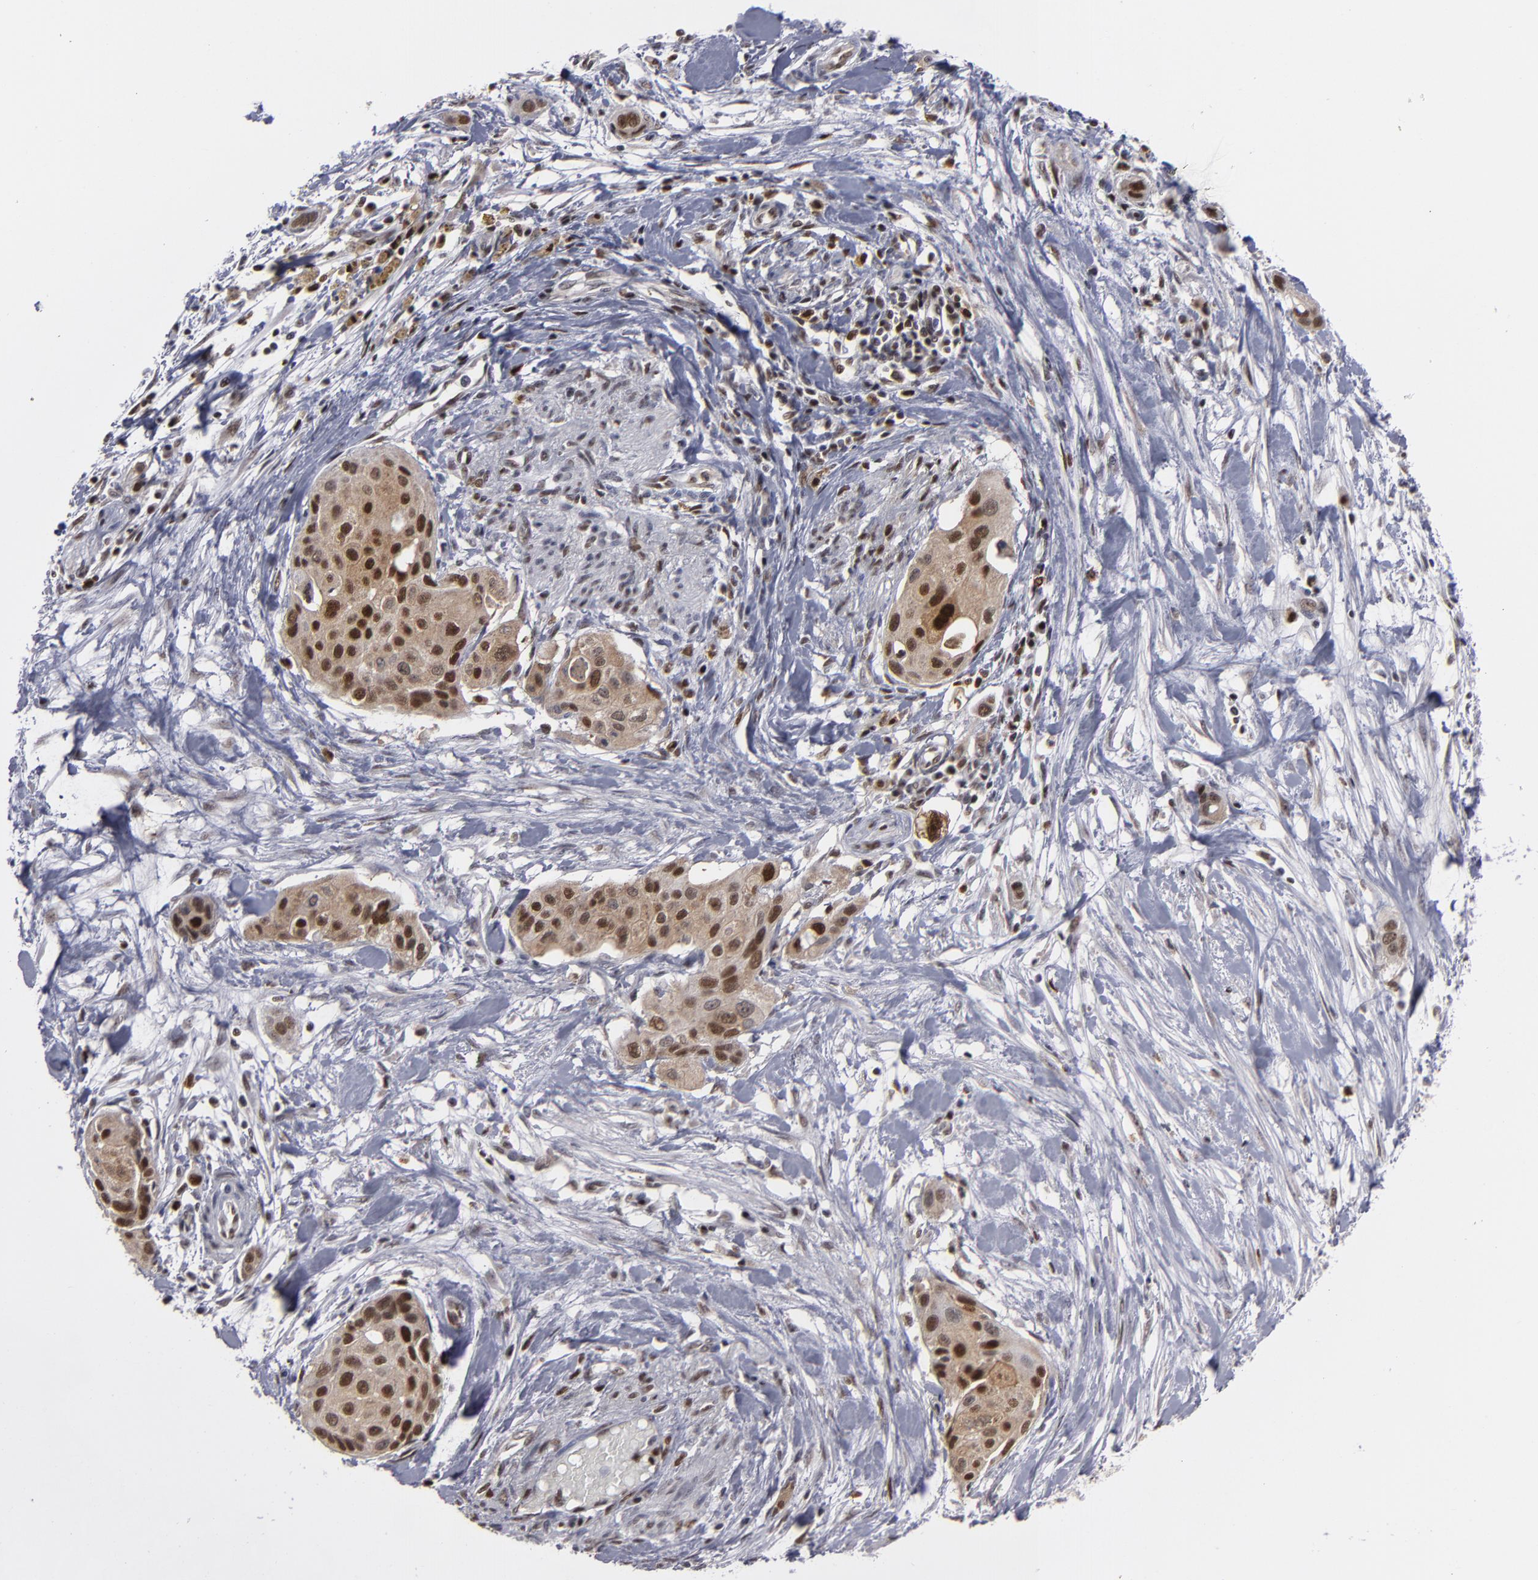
{"staining": {"intensity": "moderate", "quantity": ">75%", "location": "cytoplasmic/membranous,nuclear"}, "tissue": "pancreatic cancer", "cell_type": "Tumor cells", "image_type": "cancer", "snomed": [{"axis": "morphology", "description": "Adenocarcinoma, NOS"}, {"axis": "topography", "description": "Pancreas"}], "caption": "Moderate cytoplasmic/membranous and nuclear protein staining is appreciated in approximately >75% of tumor cells in pancreatic cancer (adenocarcinoma). (brown staining indicates protein expression, while blue staining denotes nuclei).", "gene": "GSR", "patient": {"sex": "female", "age": 60}}